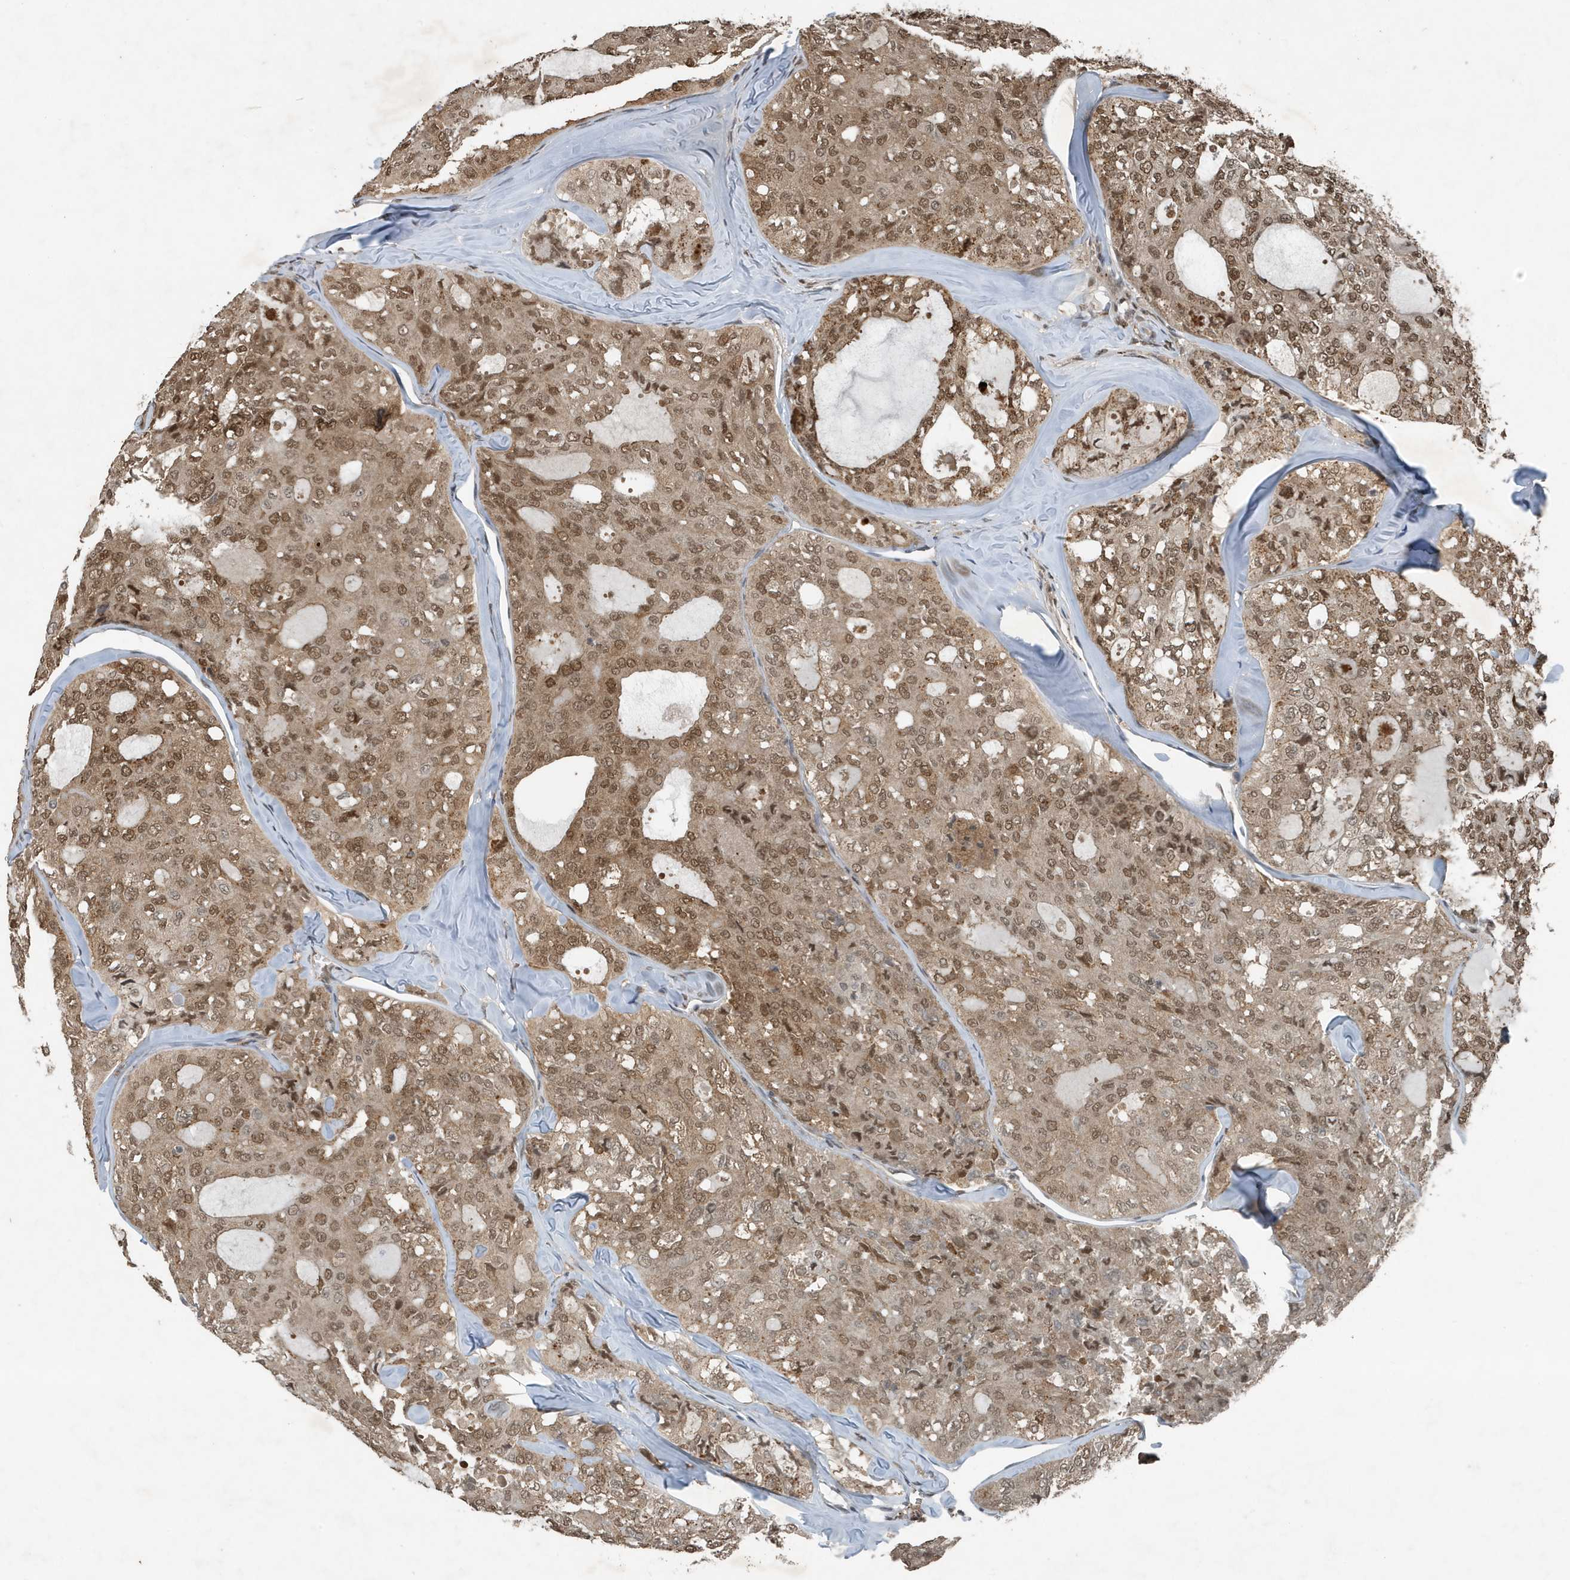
{"staining": {"intensity": "moderate", "quantity": ">75%", "location": "cytoplasmic/membranous,nuclear"}, "tissue": "thyroid cancer", "cell_type": "Tumor cells", "image_type": "cancer", "snomed": [{"axis": "morphology", "description": "Follicular adenoma carcinoma, NOS"}, {"axis": "topography", "description": "Thyroid gland"}], "caption": "Immunohistochemical staining of thyroid cancer (follicular adenoma carcinoma) exhibits medium levels of moderate cytoplasmic/membranous and nuclear protein positivity in about >75% of tumor cells.", "gene": "HSPA1A", "patient": {"sex": "male", "age": 75}}